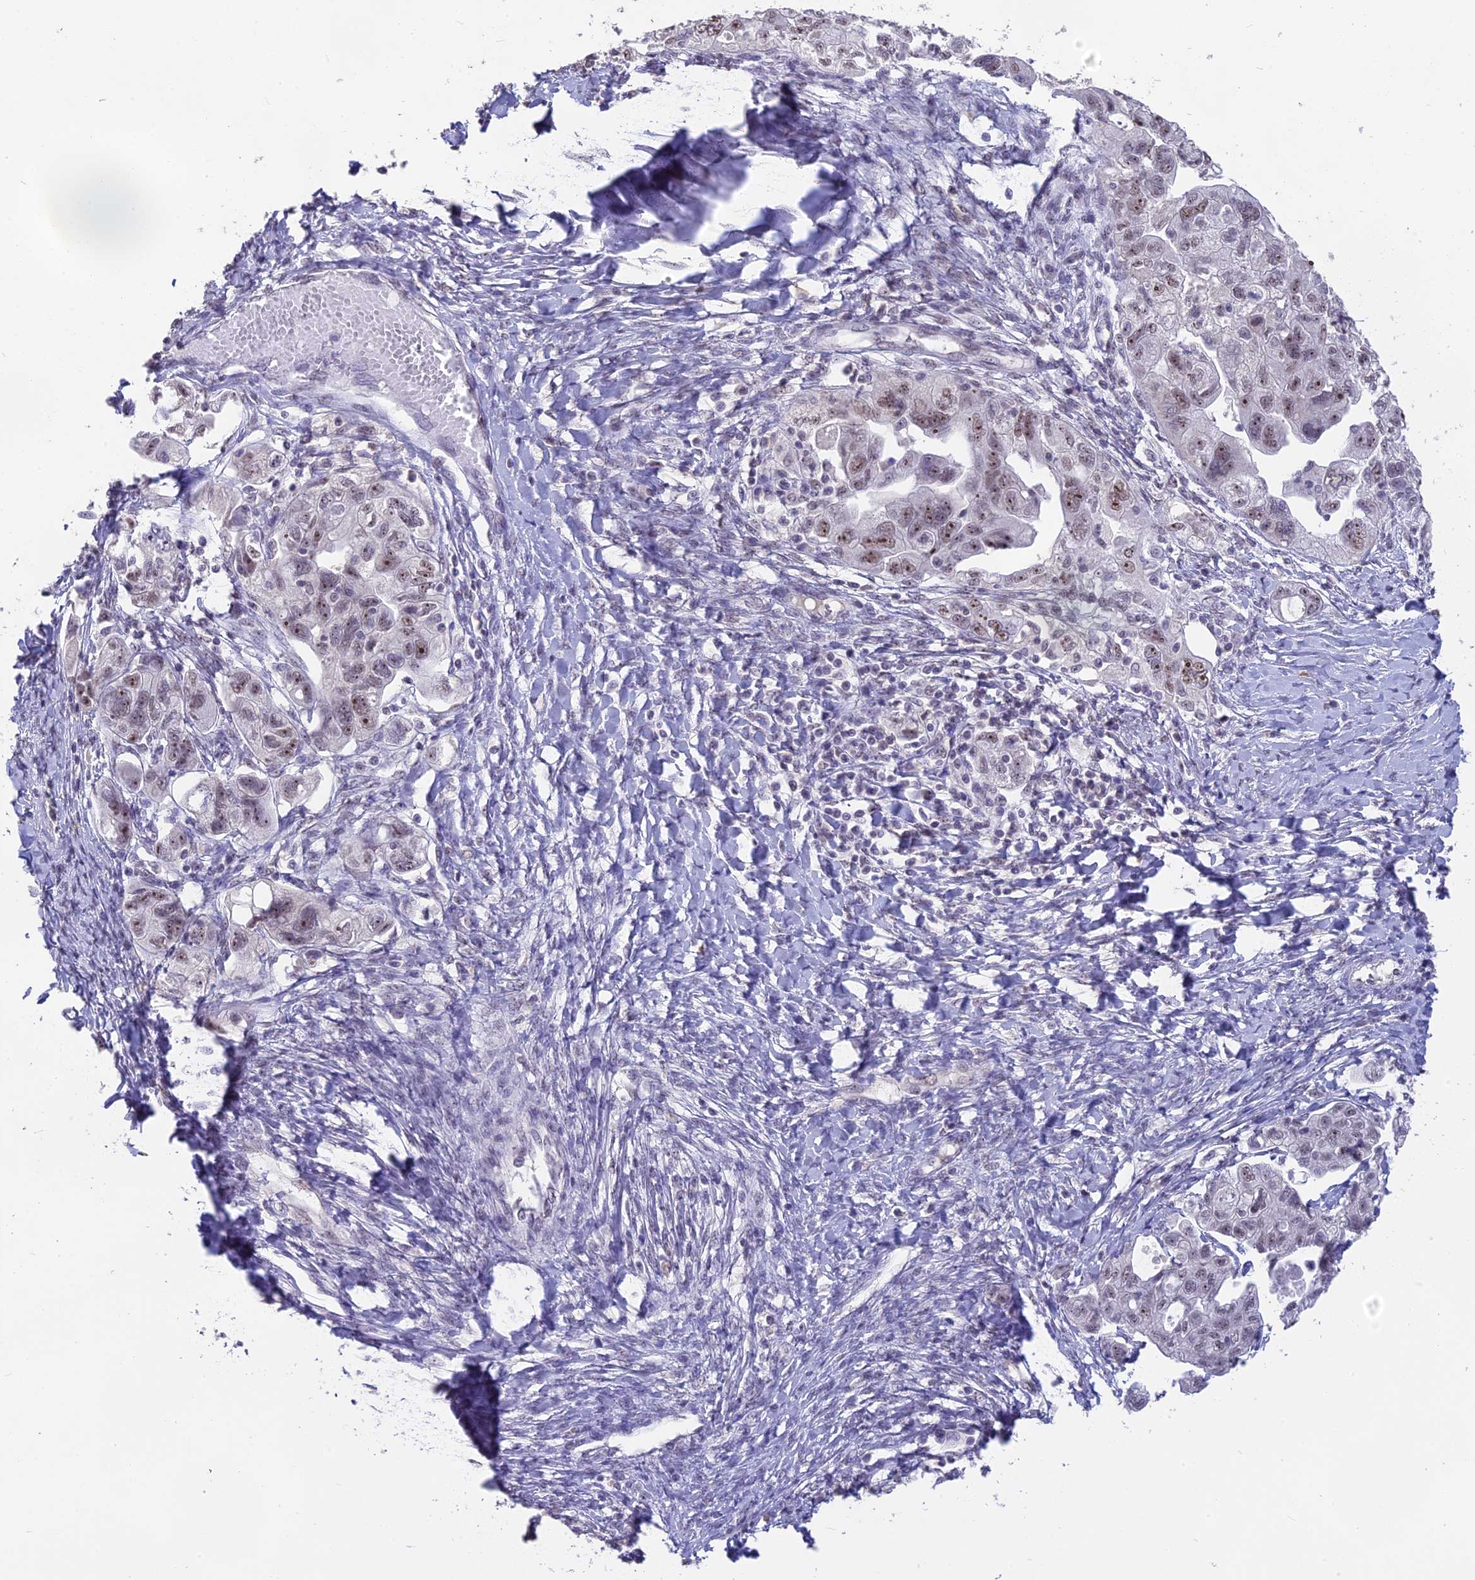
{"staining": {"intensity": "weak", "quantity": "25%-75%", "location": "nuclear"}, "tissue": "ovarian cancer", "cell_type": "Tumor cells", "image_type": "cancer", "snomed": [{"axis": "morphology", "description": "Carcinoma, NOS"}, {"axis": "morphology", "description": "Cystadenocarcinoma, serous, NOS"}, {"axis": "topography", "description": "Ovary"}], "caption": "About 25%-75% of tumor cells in serous cystadenocarcinoma (ovarian) demonstrate weak nuclear protein expression as visualized by brown immunohistochemical staining.", "gene": "SETD2", "patient": {"sex": "female", "age": 69}}